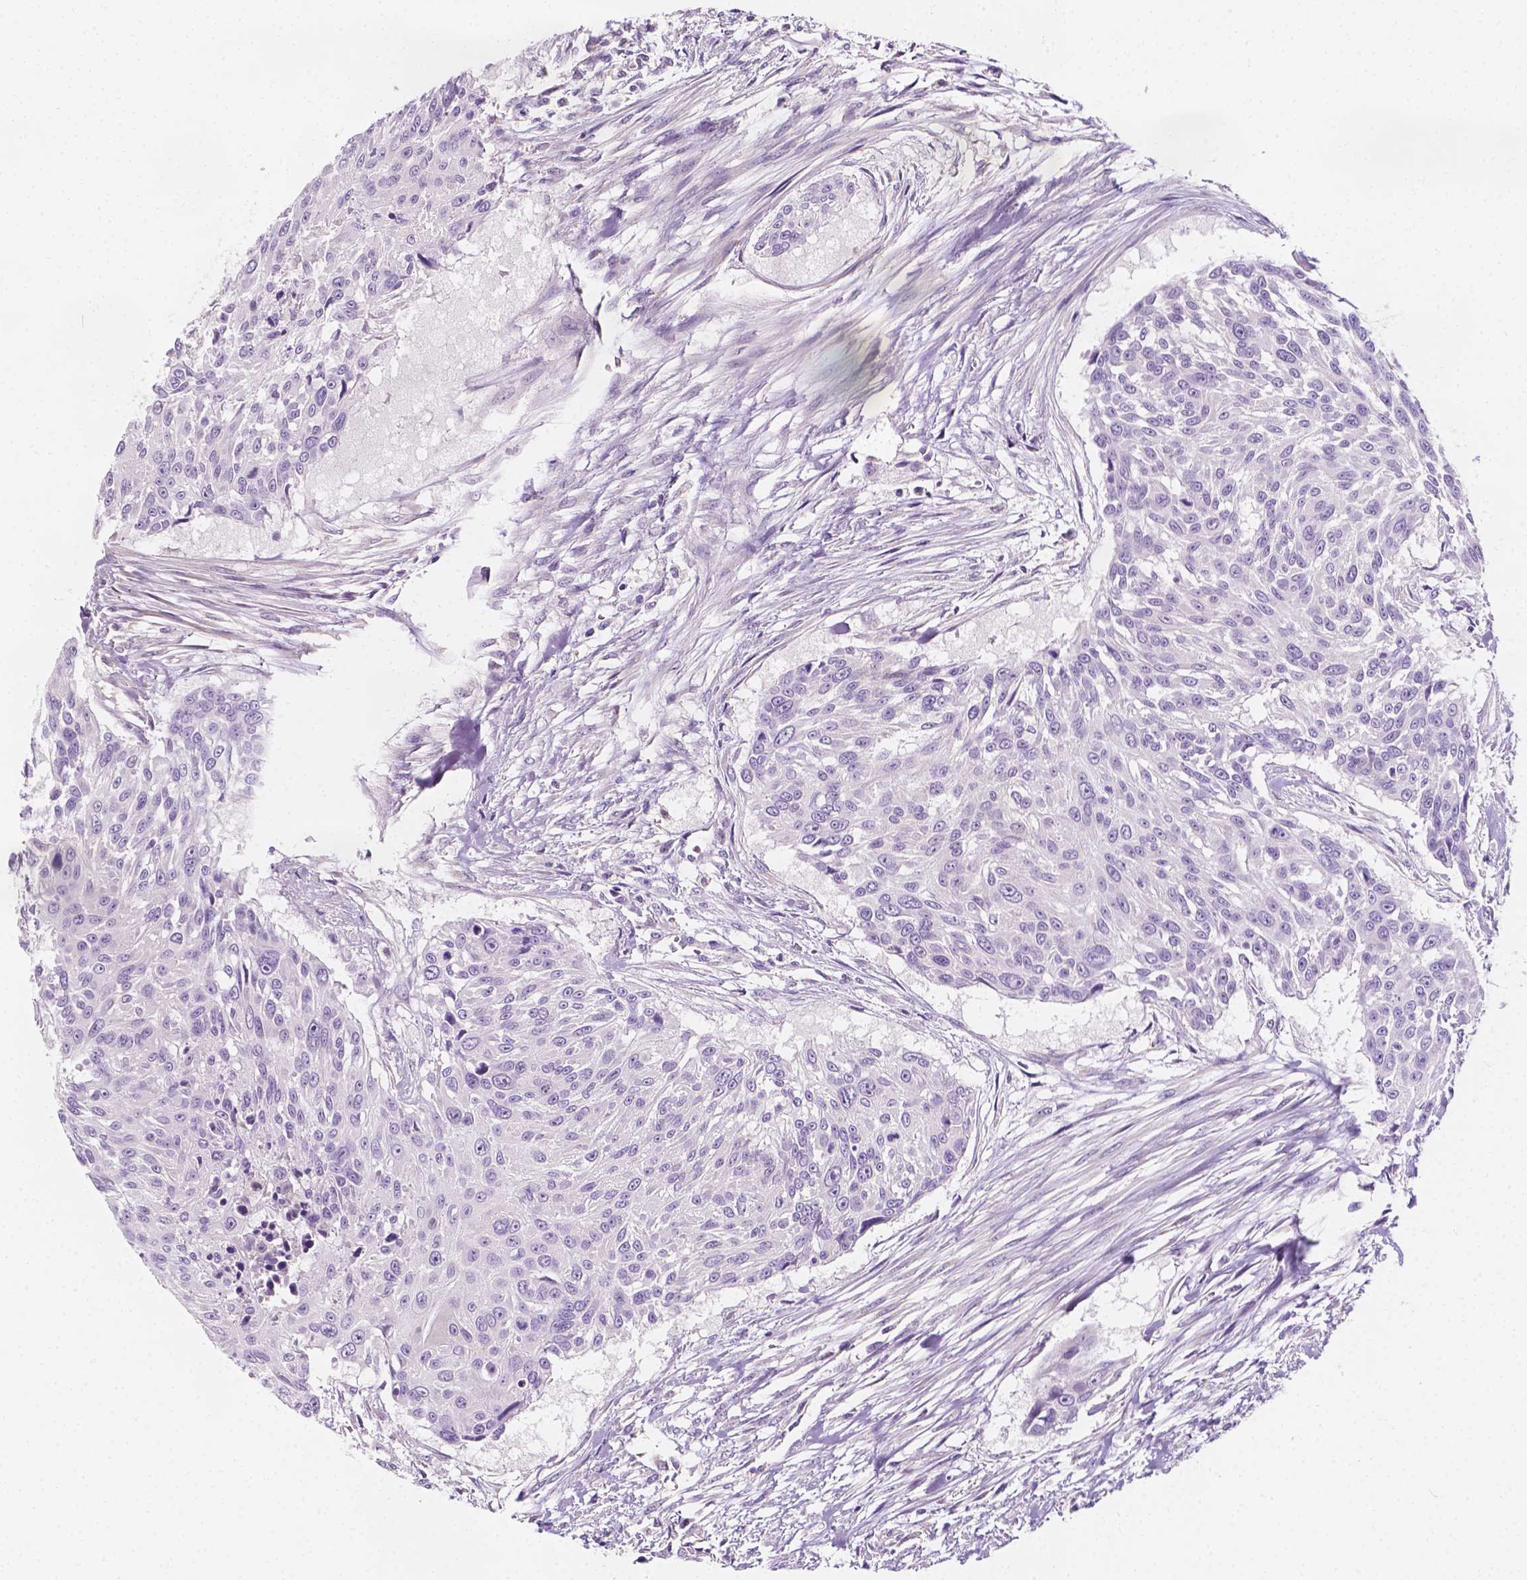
{"staining": {"intensity": "negative", "quantity": "none", "location": "none"}, "tissue": "urothelial cancer", "cell_type": "Tumor cells", "image_type": "cancer", "snomed": [{"axis": "morphology", "description": "Urothelial carcinoma, NOS"}, {"axis": "topography", "description": "Urinary bladder"}], "caption": "This is an IHC photomicrograph of urothelial cancer. There is no positivity in tumor cells.", "gene": "SIRT2", "patient": {"sex": "male", "age": 55}}